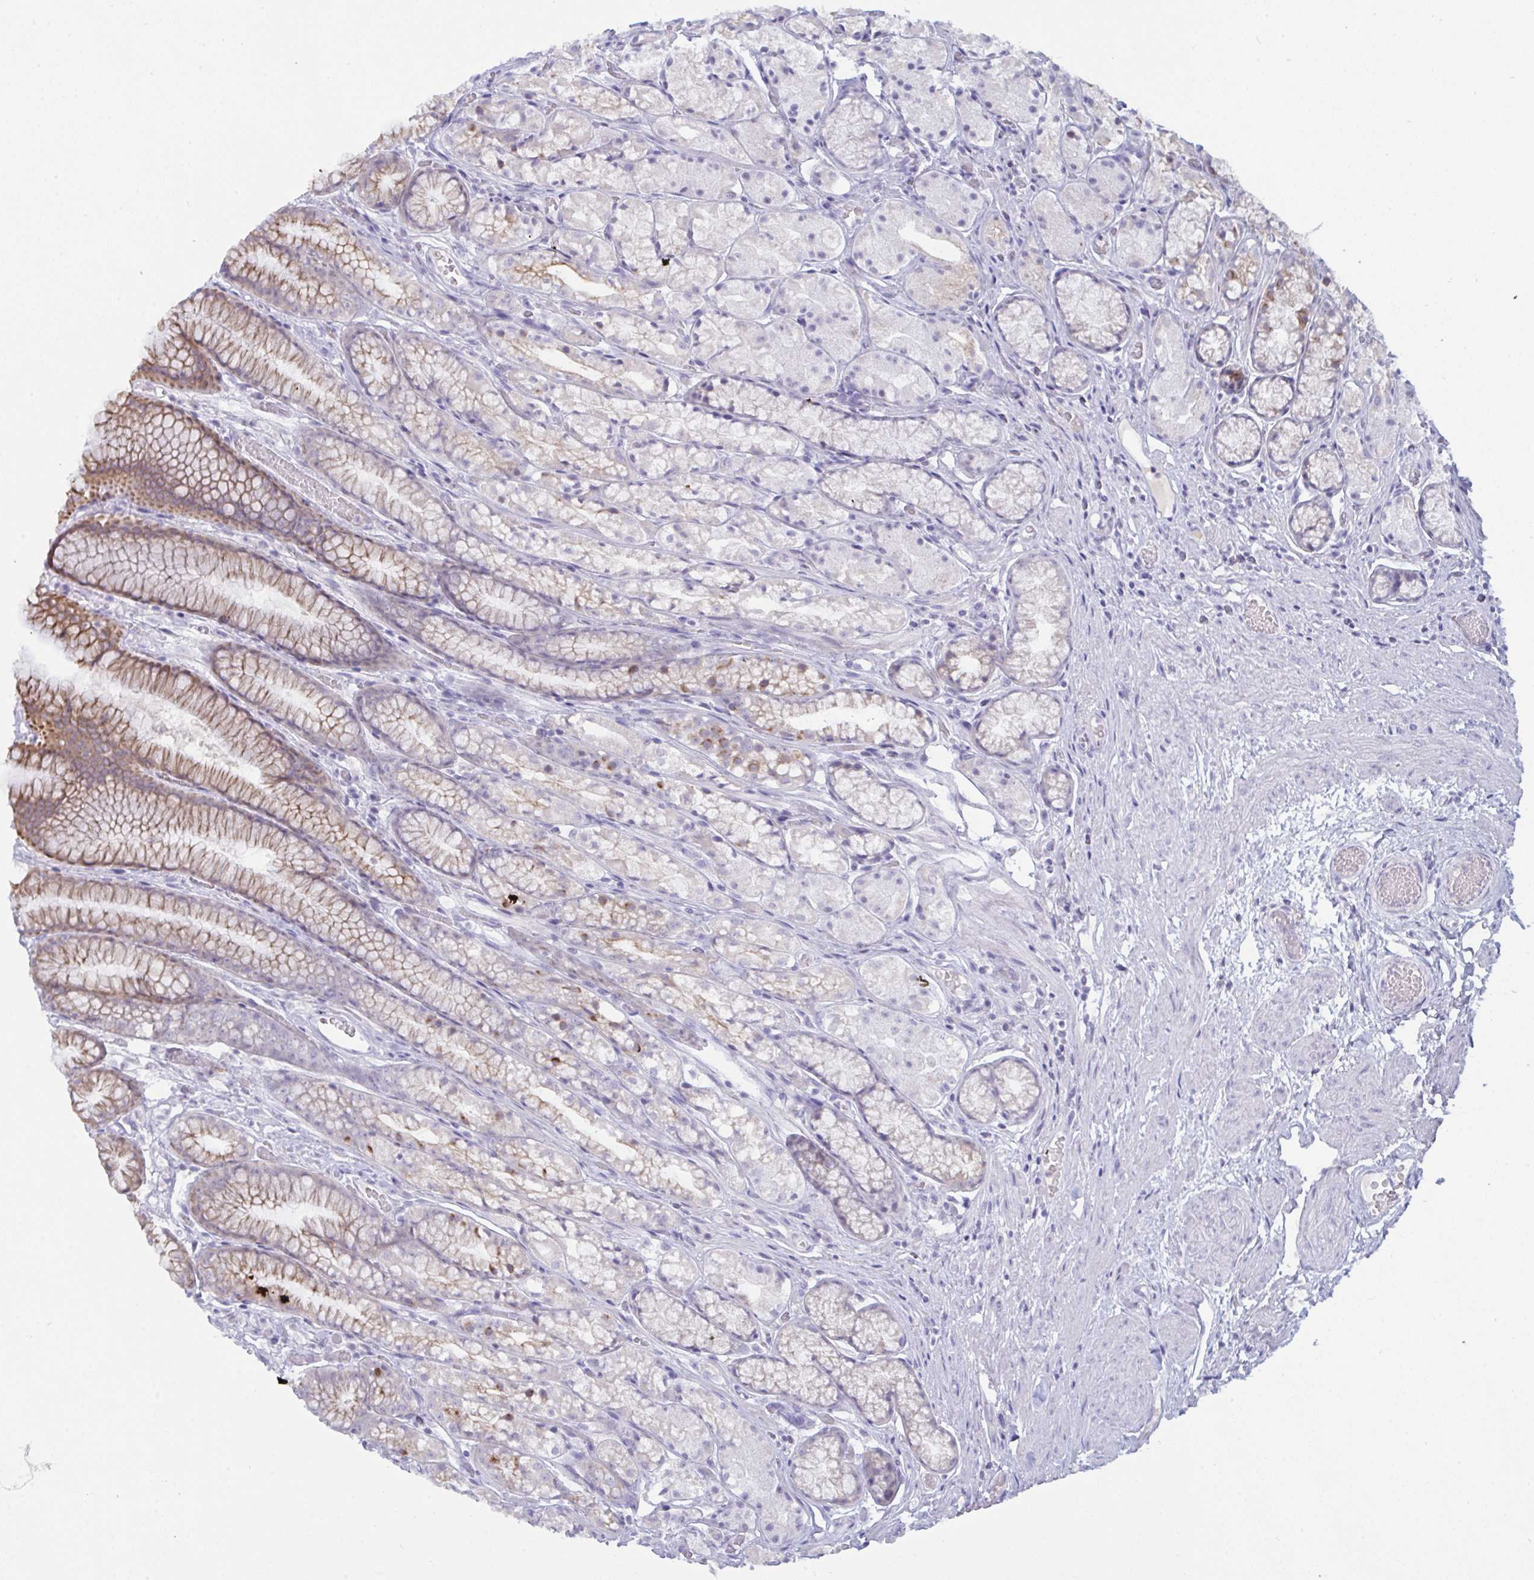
{"staining": {"intensity": "moderate", "quantity": "25%-75%", "location": "cytoplasmic/membranous"}, "tissue": "stomach", "cell_type": "Glandular cells", "image_type": "normal", "snomed": [{"axis": "morphology", "description": "Normal tissue, NOS"}, {"axis": "topography", "description": "Smooth muscle"}, {"axis": "topography", "description": "Stomach"}], "caption": "Protein expression analysis of benign human stomach reveals moderate cytoplasmic/membranous staining in about 25%-75% of glandular cells.", "gene": "TENT5D", "patient": {"sex": "male", "age": 70}}